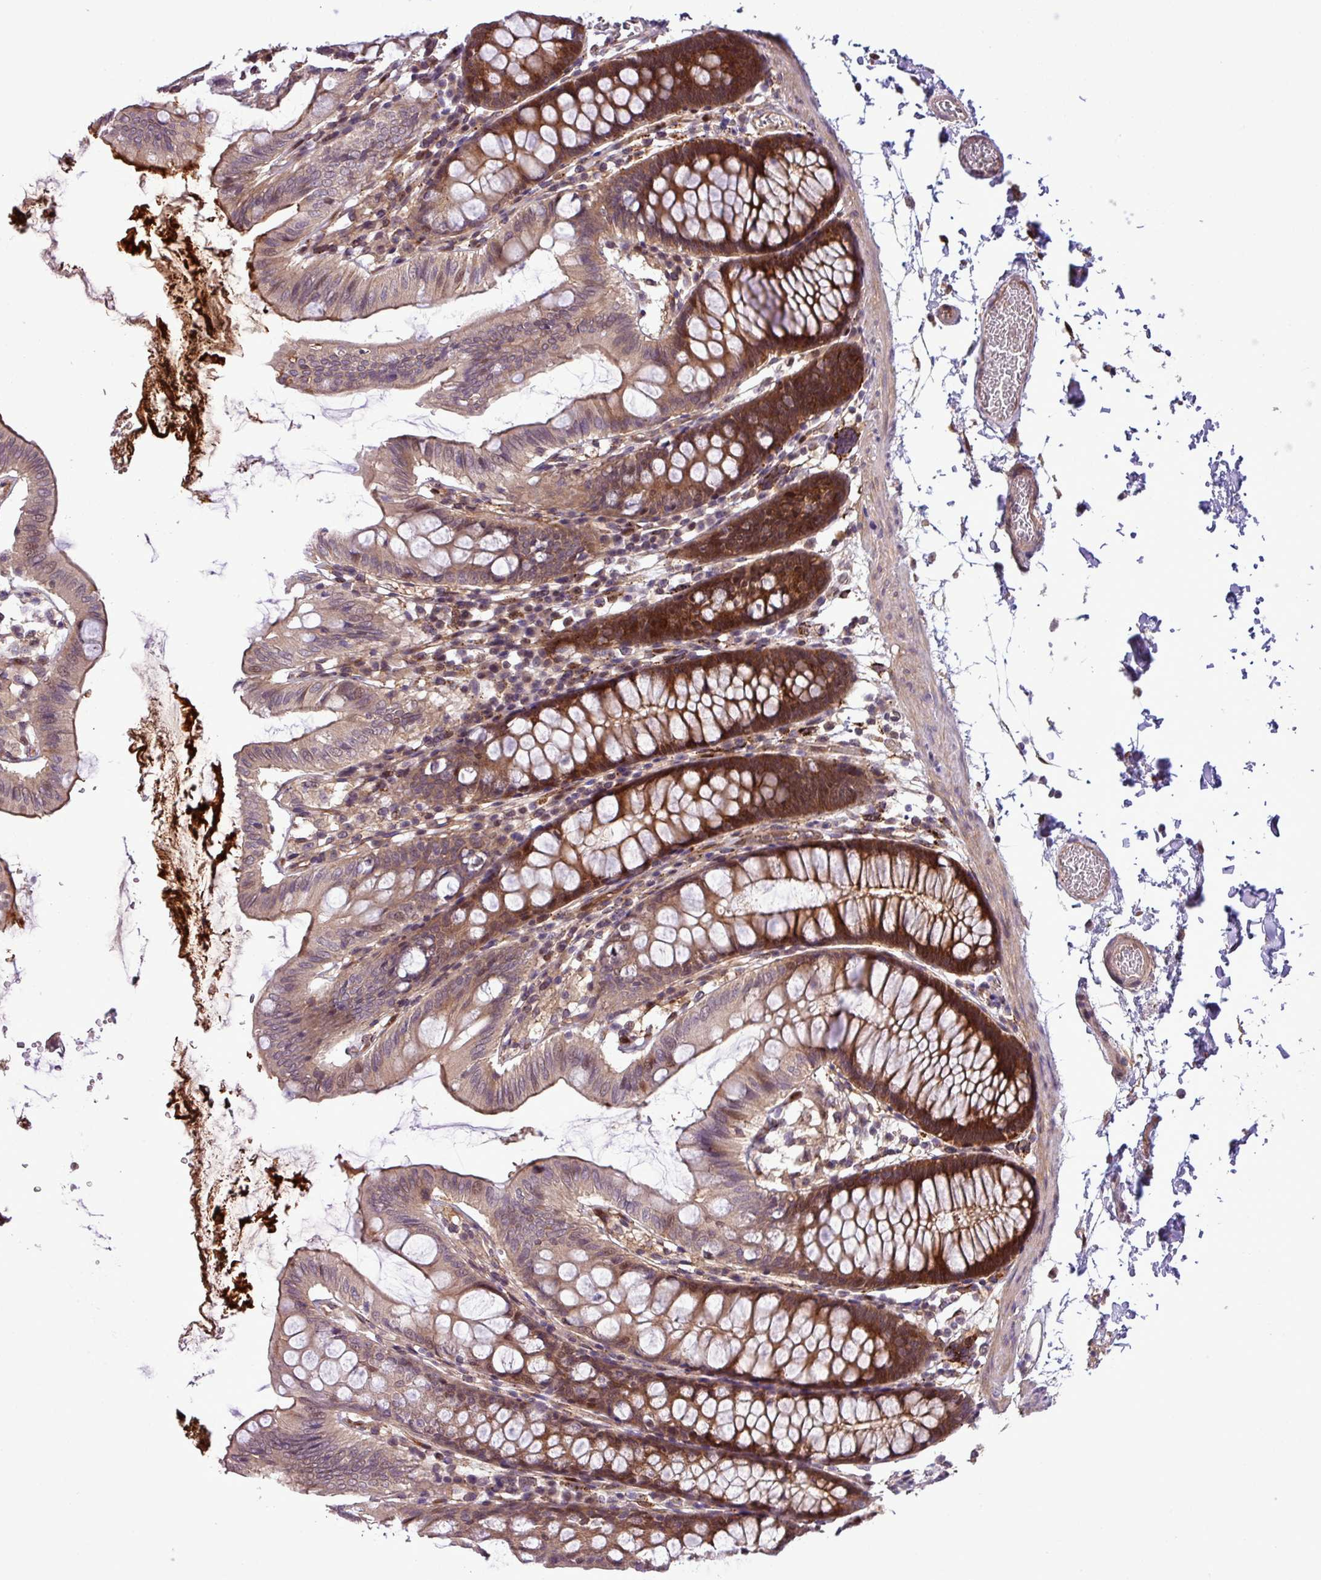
{"staining": {"intensity": "negative", "quantity": "none", "location": "none"}, "tissue": "colon", "cell_type": "Endothelial cells", "image_type": "normal", "snomed": [{"axis": "morphology", "description": "Normal tissue, NOS"}, {"axis": "topography", "description": "Colon"}], "caption": "A photomicrograph of colon stained for a protein displays no brown staining in endothelial cells.", "gene": "CARHSP1", "patient": {"sex": "male", "age": 75}}